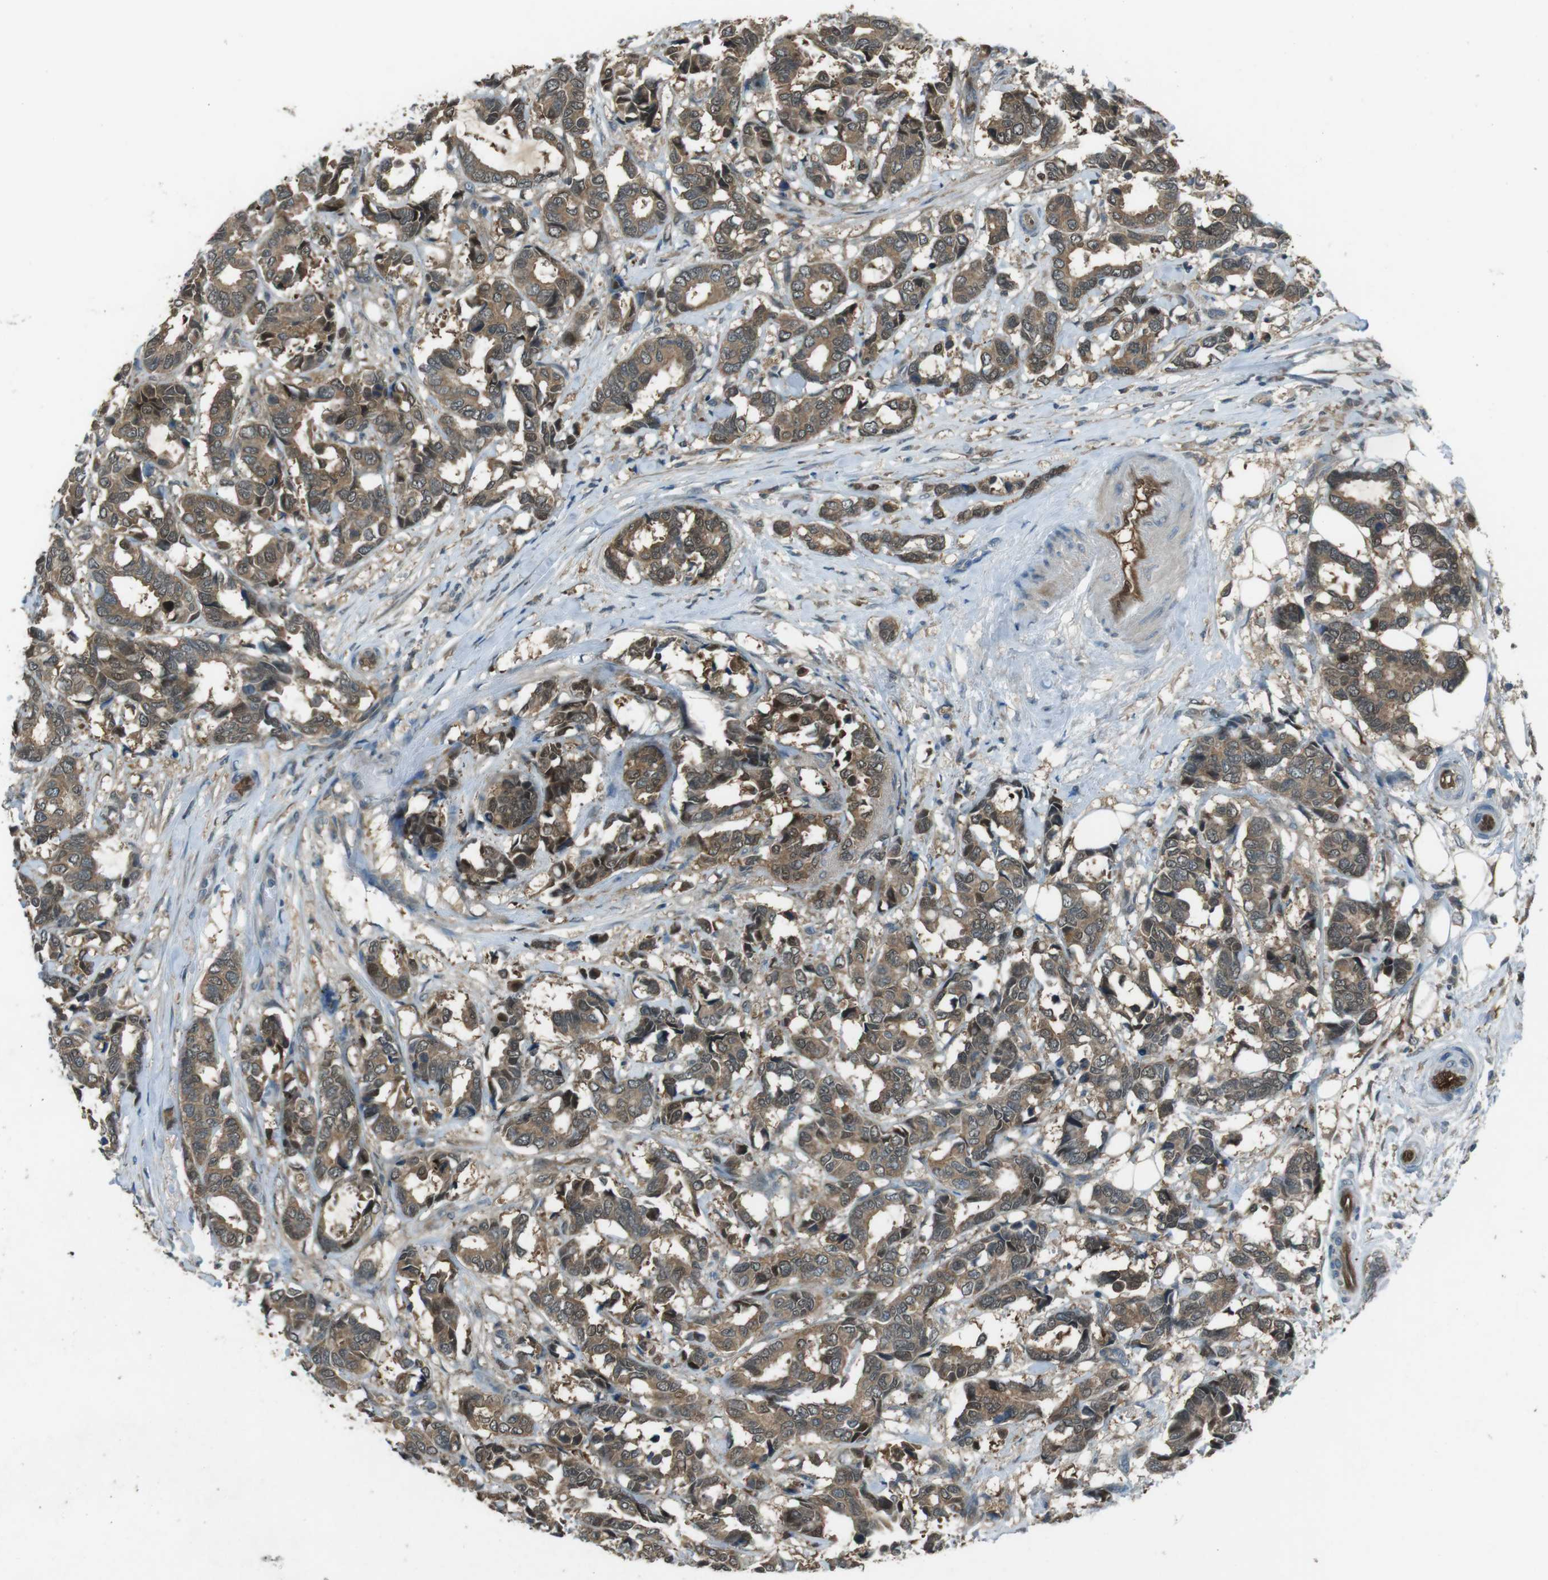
{"staining": {"intensity": "moderate", "quantity": ">75%", "location": "cytoplasmic/membranous"}, "tissue": "breast cancer", "cell_type": "Tumor cells", "image_type": "cancer", "snomed": [{"axis": "morphology", "description": "Duct carcinoma"}, {"axis": "topography", "description": "Breast"}], "caption": "Immunohistochemistry histopathology image of human infiltrating ductal carcinoma (breast) stained for a protein (brown), which reveals medium levels of moderate cytoplasmic/membranous positivity in about >75% of tumor cells.", "gene": "MFAP3", "patient": {"sex": "female", "age": 87}}